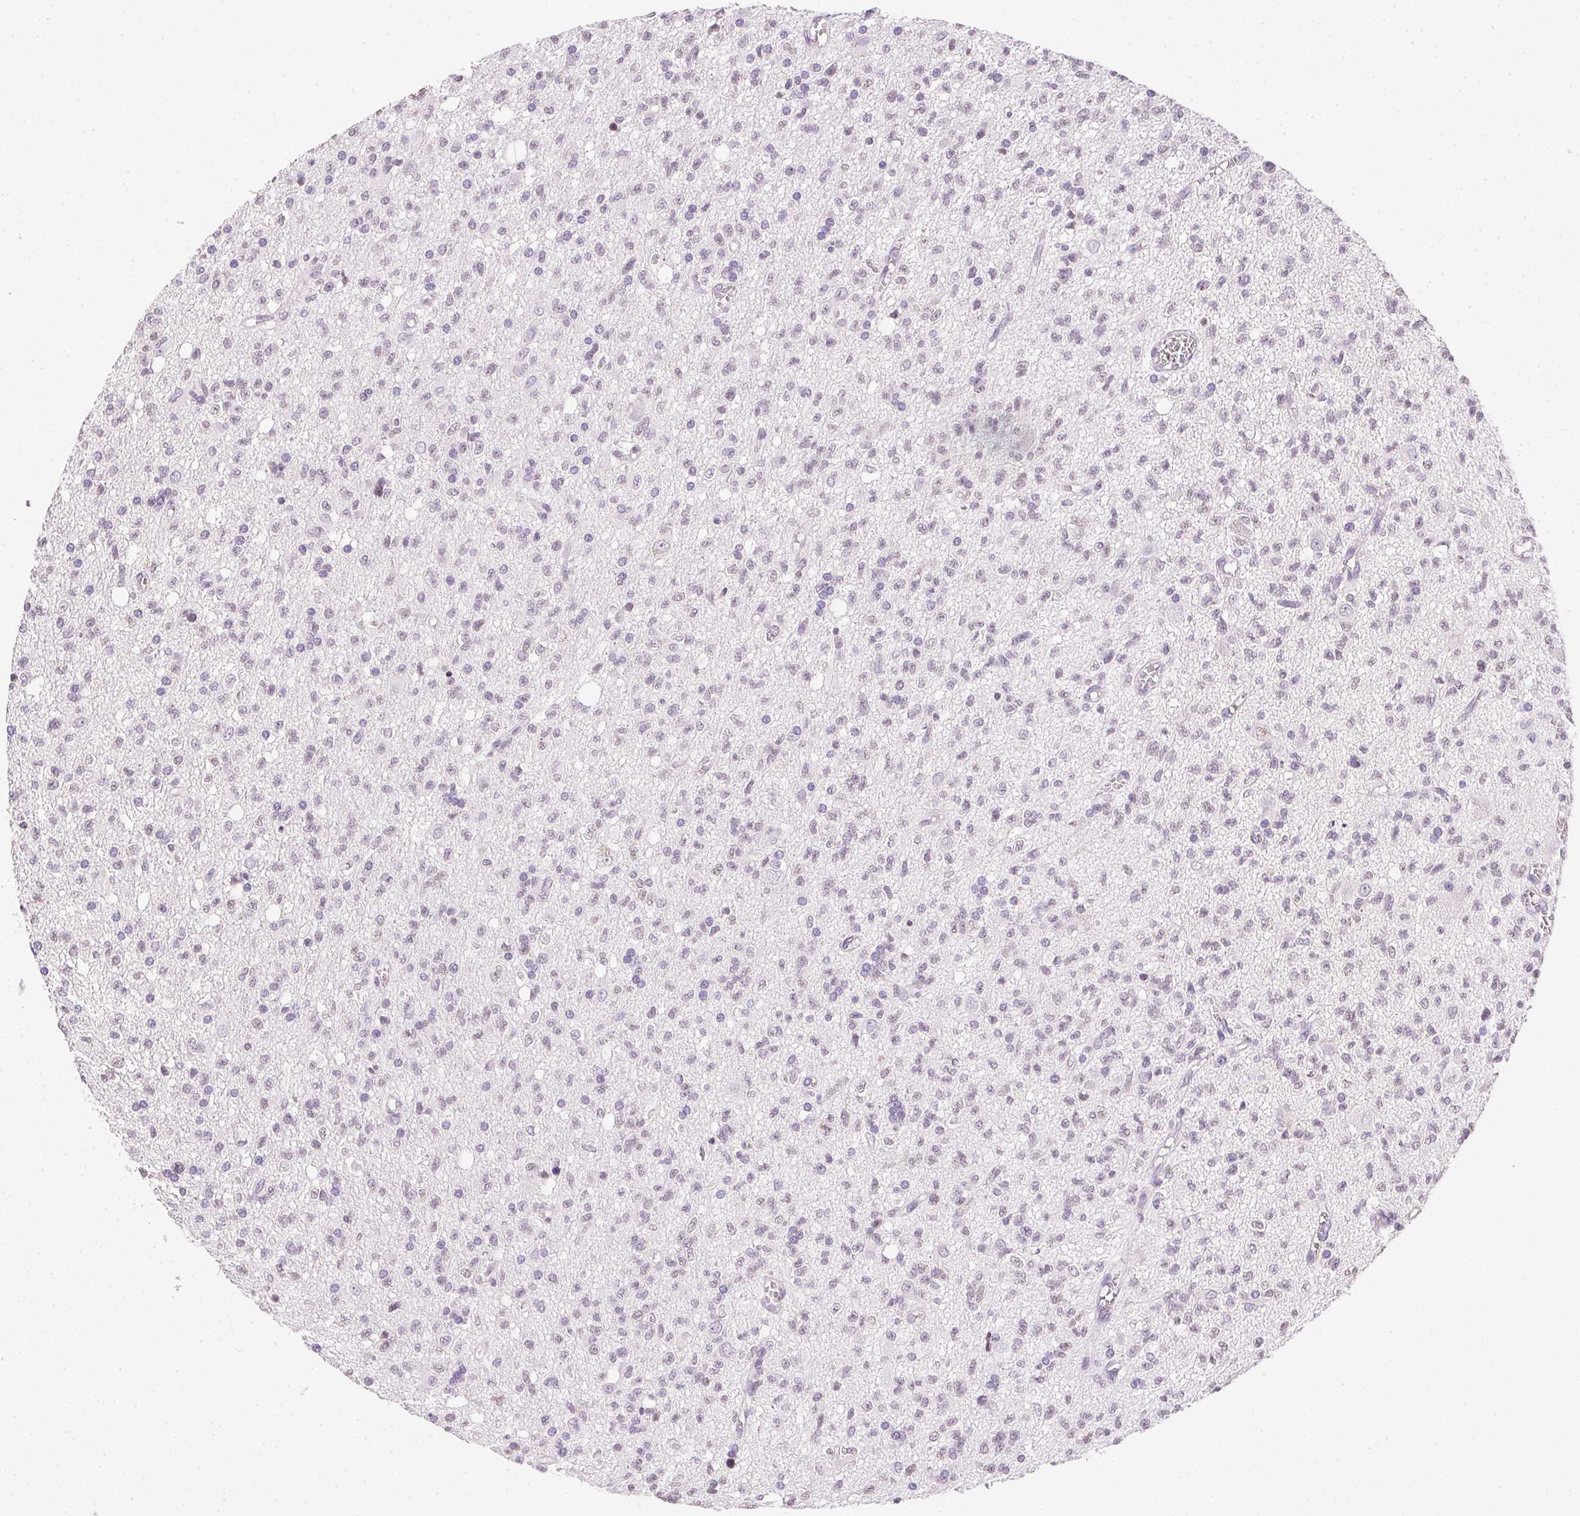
{"staining": {"intensity": "negative", "quantity": "none", "location": "none"}, "tissue": "glioma", "cell_type": "Tumor cells", "image_type": "cancer", "snomed": [{"axis": "morphology", "description": "Glioma, malignant, Low grade"}, {"axis": "topography", "description": "Brain"}], "caption": "A histopathology image of glioma stained for a protein displays no brown staining in tumor cells.", "gene": "PRL", "patient": {"sex": "male", "age": 64}}